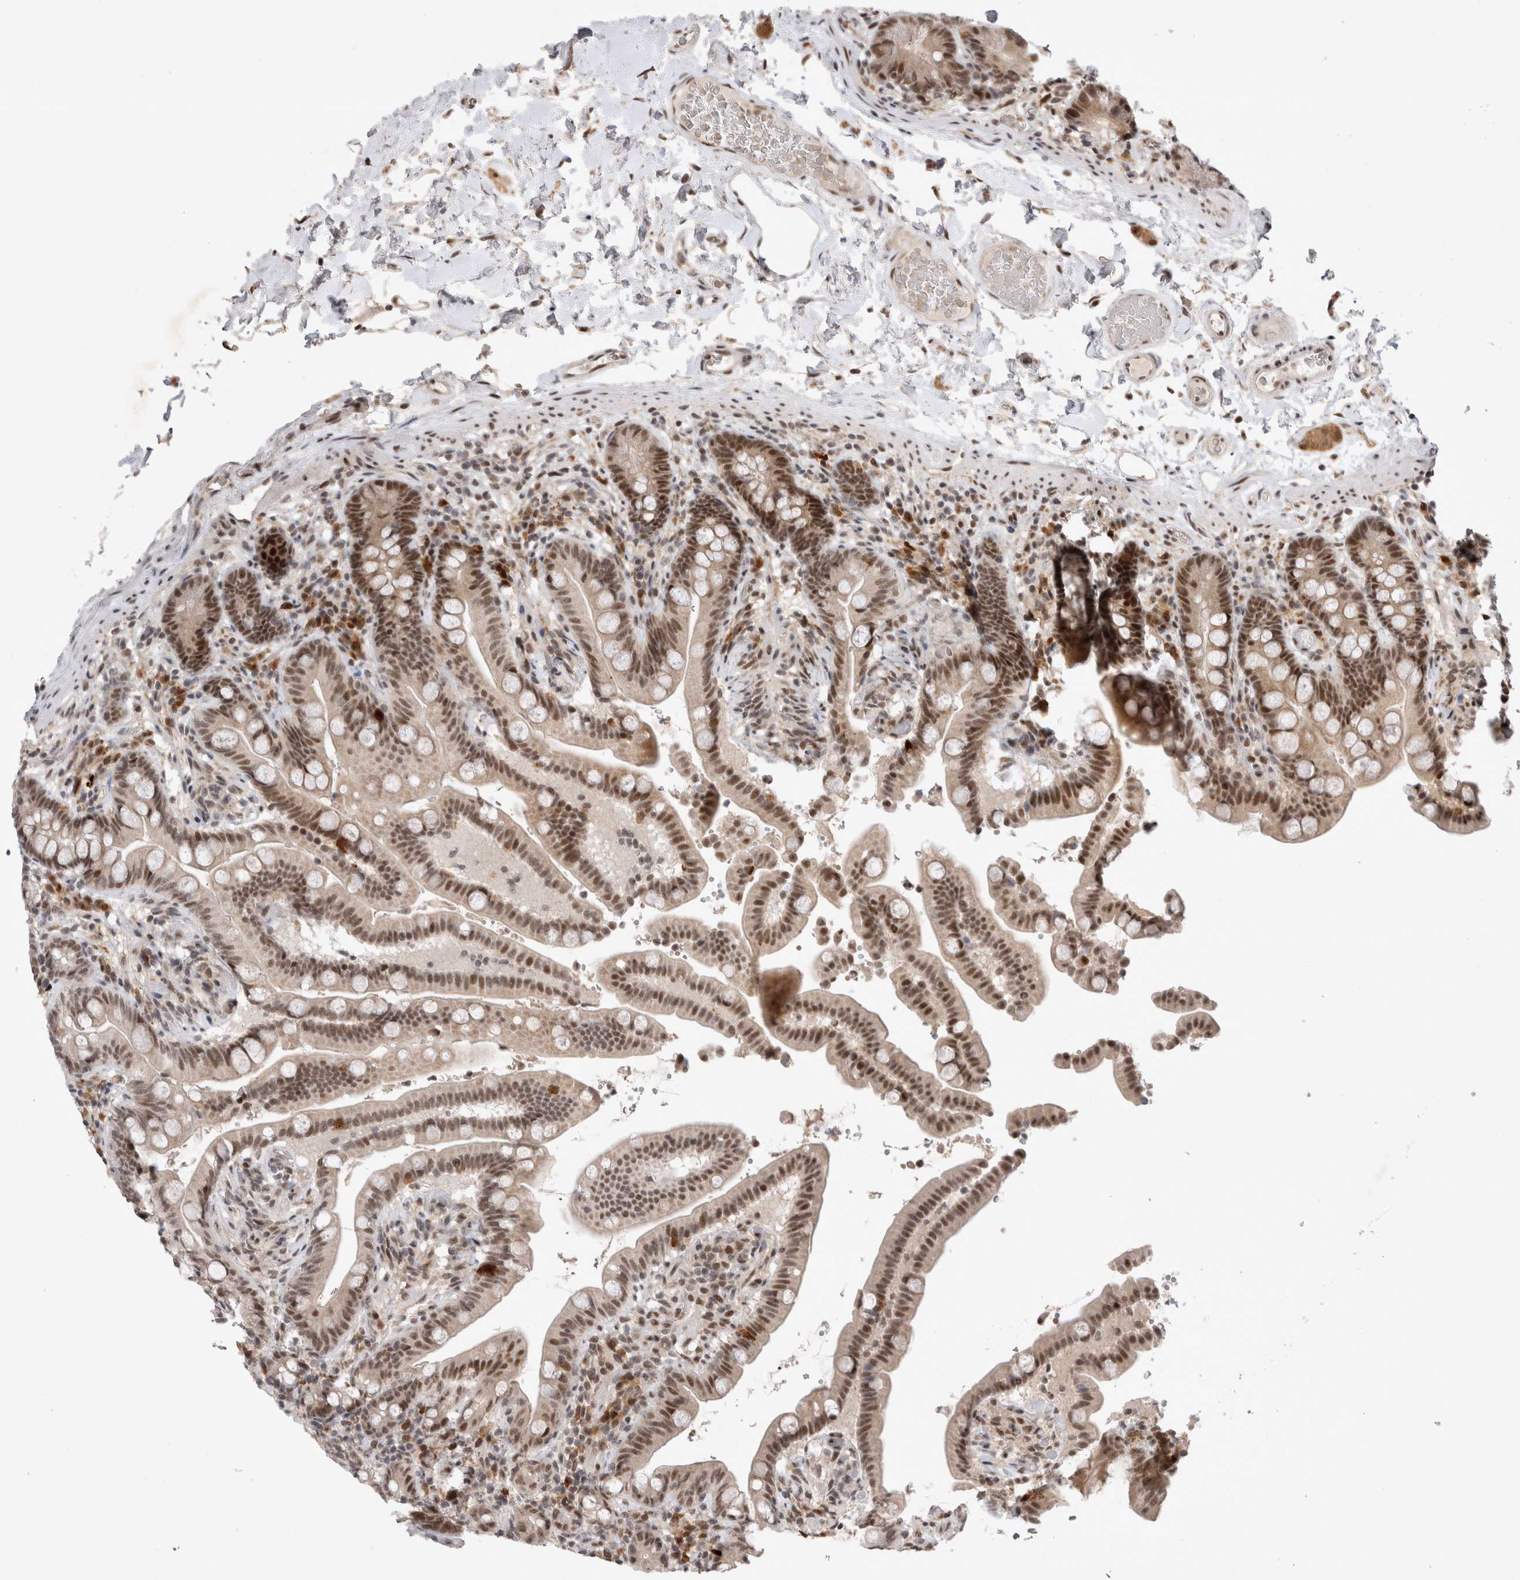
{"staining": {"intensity": "moderate", "quantity": ">75%", "location": "nuclear"}, "tissue": "colon", "cell_type": "Endothelial cells", "image_type": "normal", "snomed": [{"axis": "morphology", "description": "Normal tissue, NOS"}, {"axis": "topography", "description": "Smooth muscle"}, {"axis": "topography", "description": "Colon"}], "caption": "The photomicrograph displays immunohistochemical staining of normal colon. There is moderate nuclear positivity is present in about >75% of endothelial cells.", "gene": "HESX1", "patient": {"sex": "male", "age": 73}}